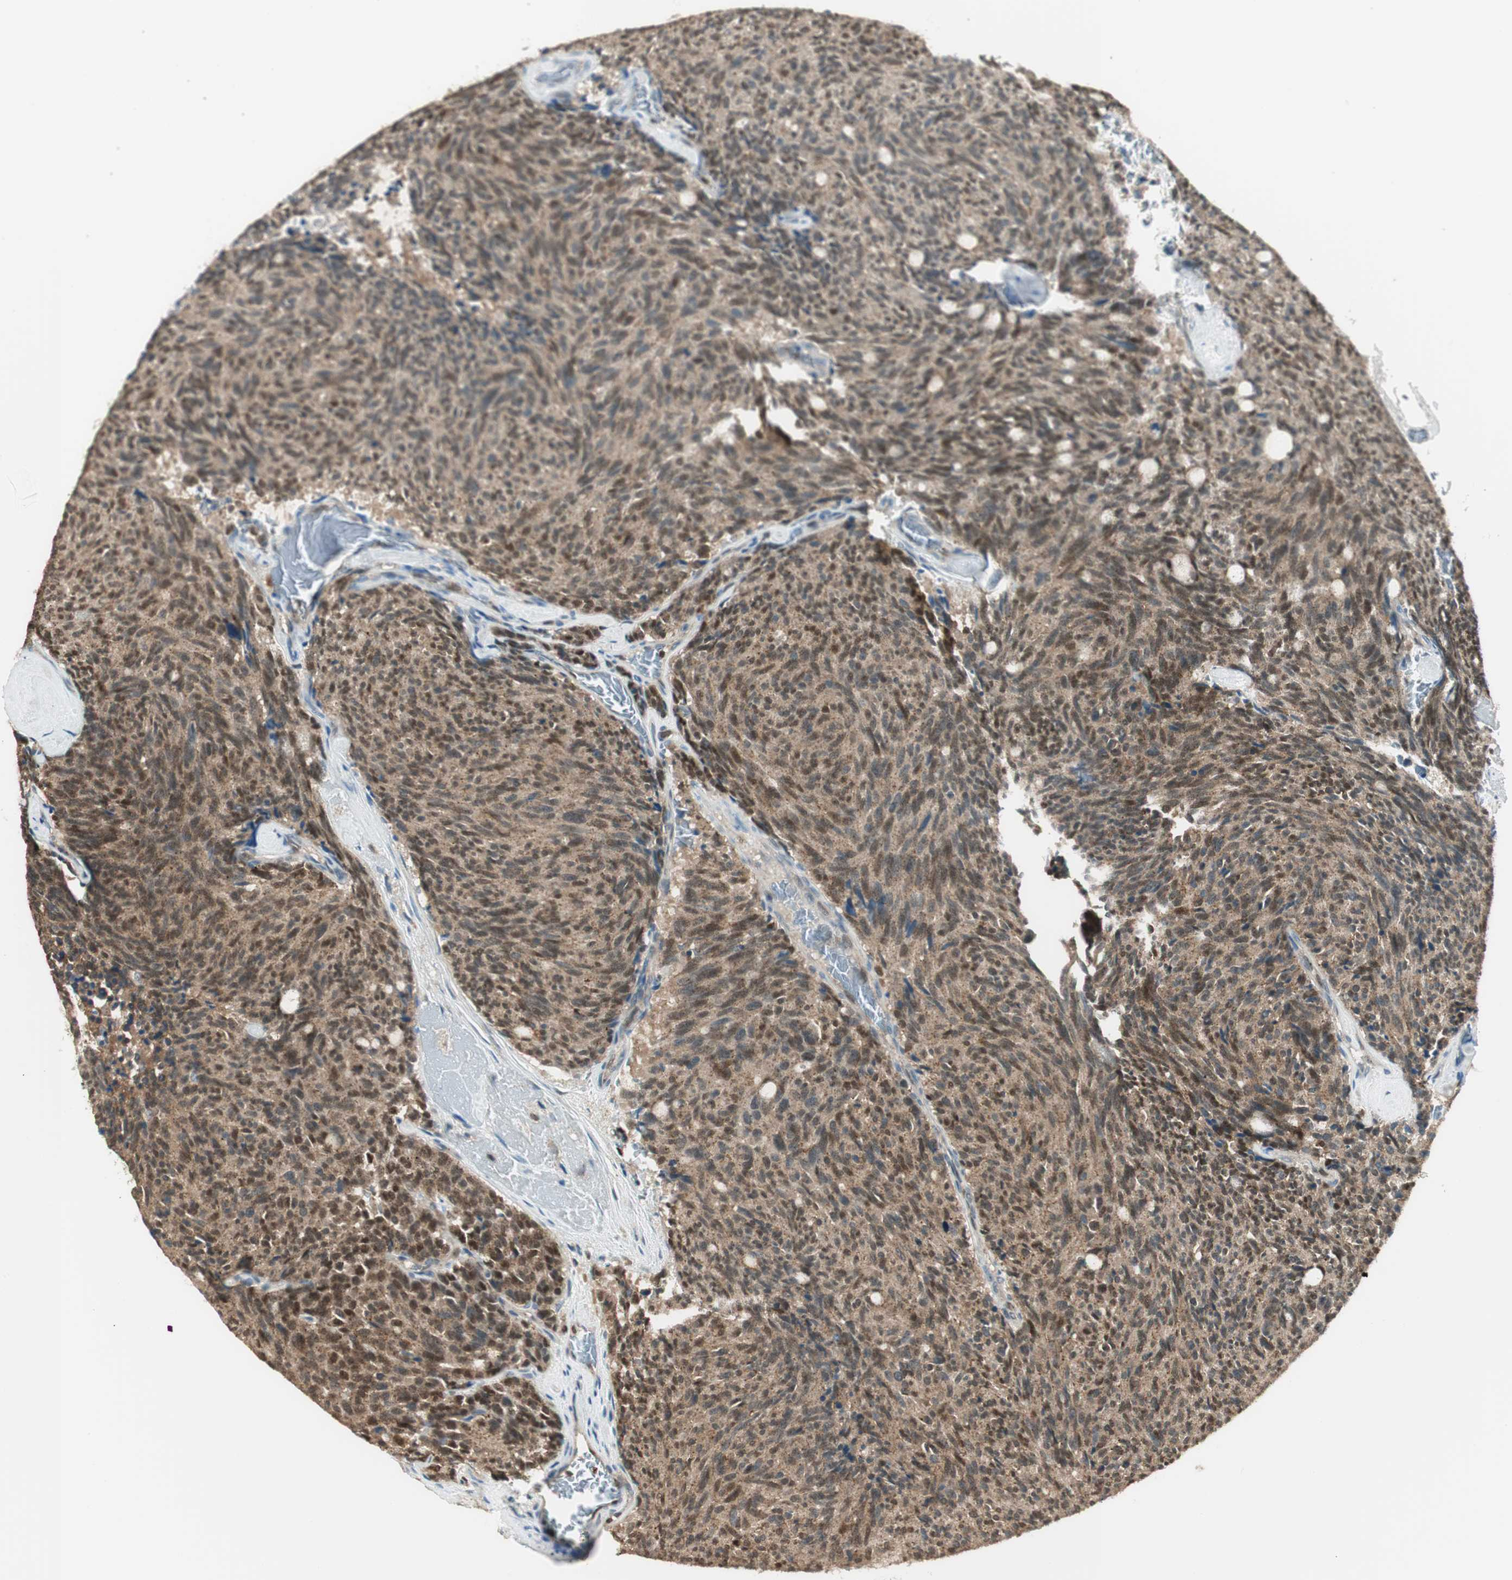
{"staining": {"intensity": "moderate", "quantity": ">75%", "location": "cytoplasmic/membranous,nuclear"}, "tissue": "carcinoid", "cell_type": "Tumor cells", "image_type": "cancer", "snomed": [{"axis": "morphology", "description": "Carcinoid, malignant, NOS"}, {"axis": "topography", "description": "Pancreas"}], "caption": "Carcinoid (malignant) stained with IHC shows moderate cytoplasmic/membranous and nuclear positivity in approximately >75% of tumor cells. The staining is performed using DAB (3,3'-diaminobenzidine) brown chromogen to label protein expression. The nuclei are counter-stained blue using hematoxylin.", "gene": "LTA4H", "patient": {"sex": "female", "age": 54}}